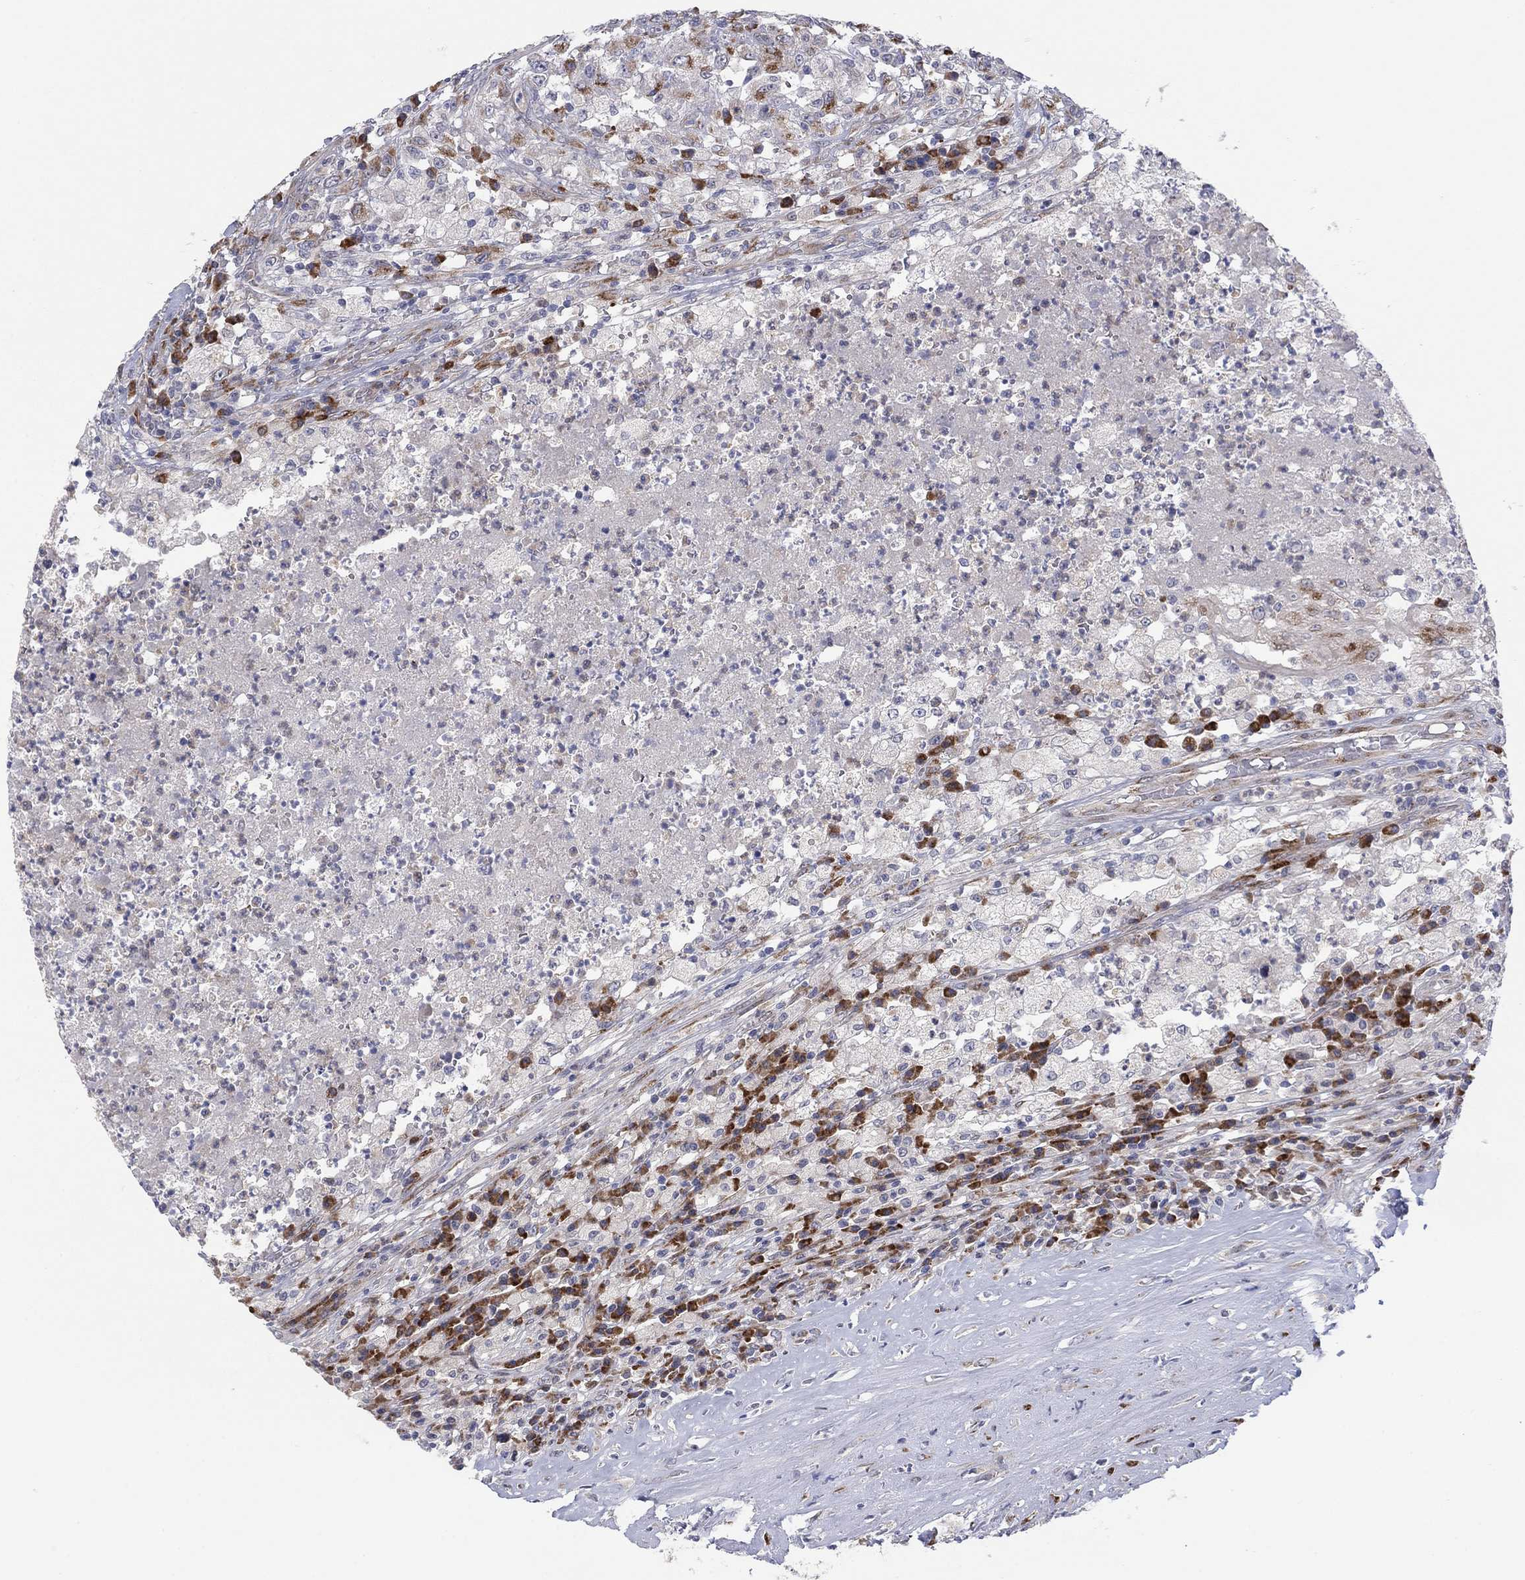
{"staining": {"intensity": "negative", "quantity": "none", "location": "none"}, "tissue": "testis cancer", "cell_type": "Tumor cells", "image_type": "cancer", "snomed": [{"axis": "morphology", "description": "Necrosis, NOS"}, {"axis": "morphology", "description": "Carcinoma, Embryonal, NOS"}, {"axis": "topography", "description": "Testis"}], "caption": "A photomicrograph of human testis embryonal carcinoma is negative for staining in tumor cells.", "gene": "TTC21B", "patient": {"sex": "male", "age": 19}}